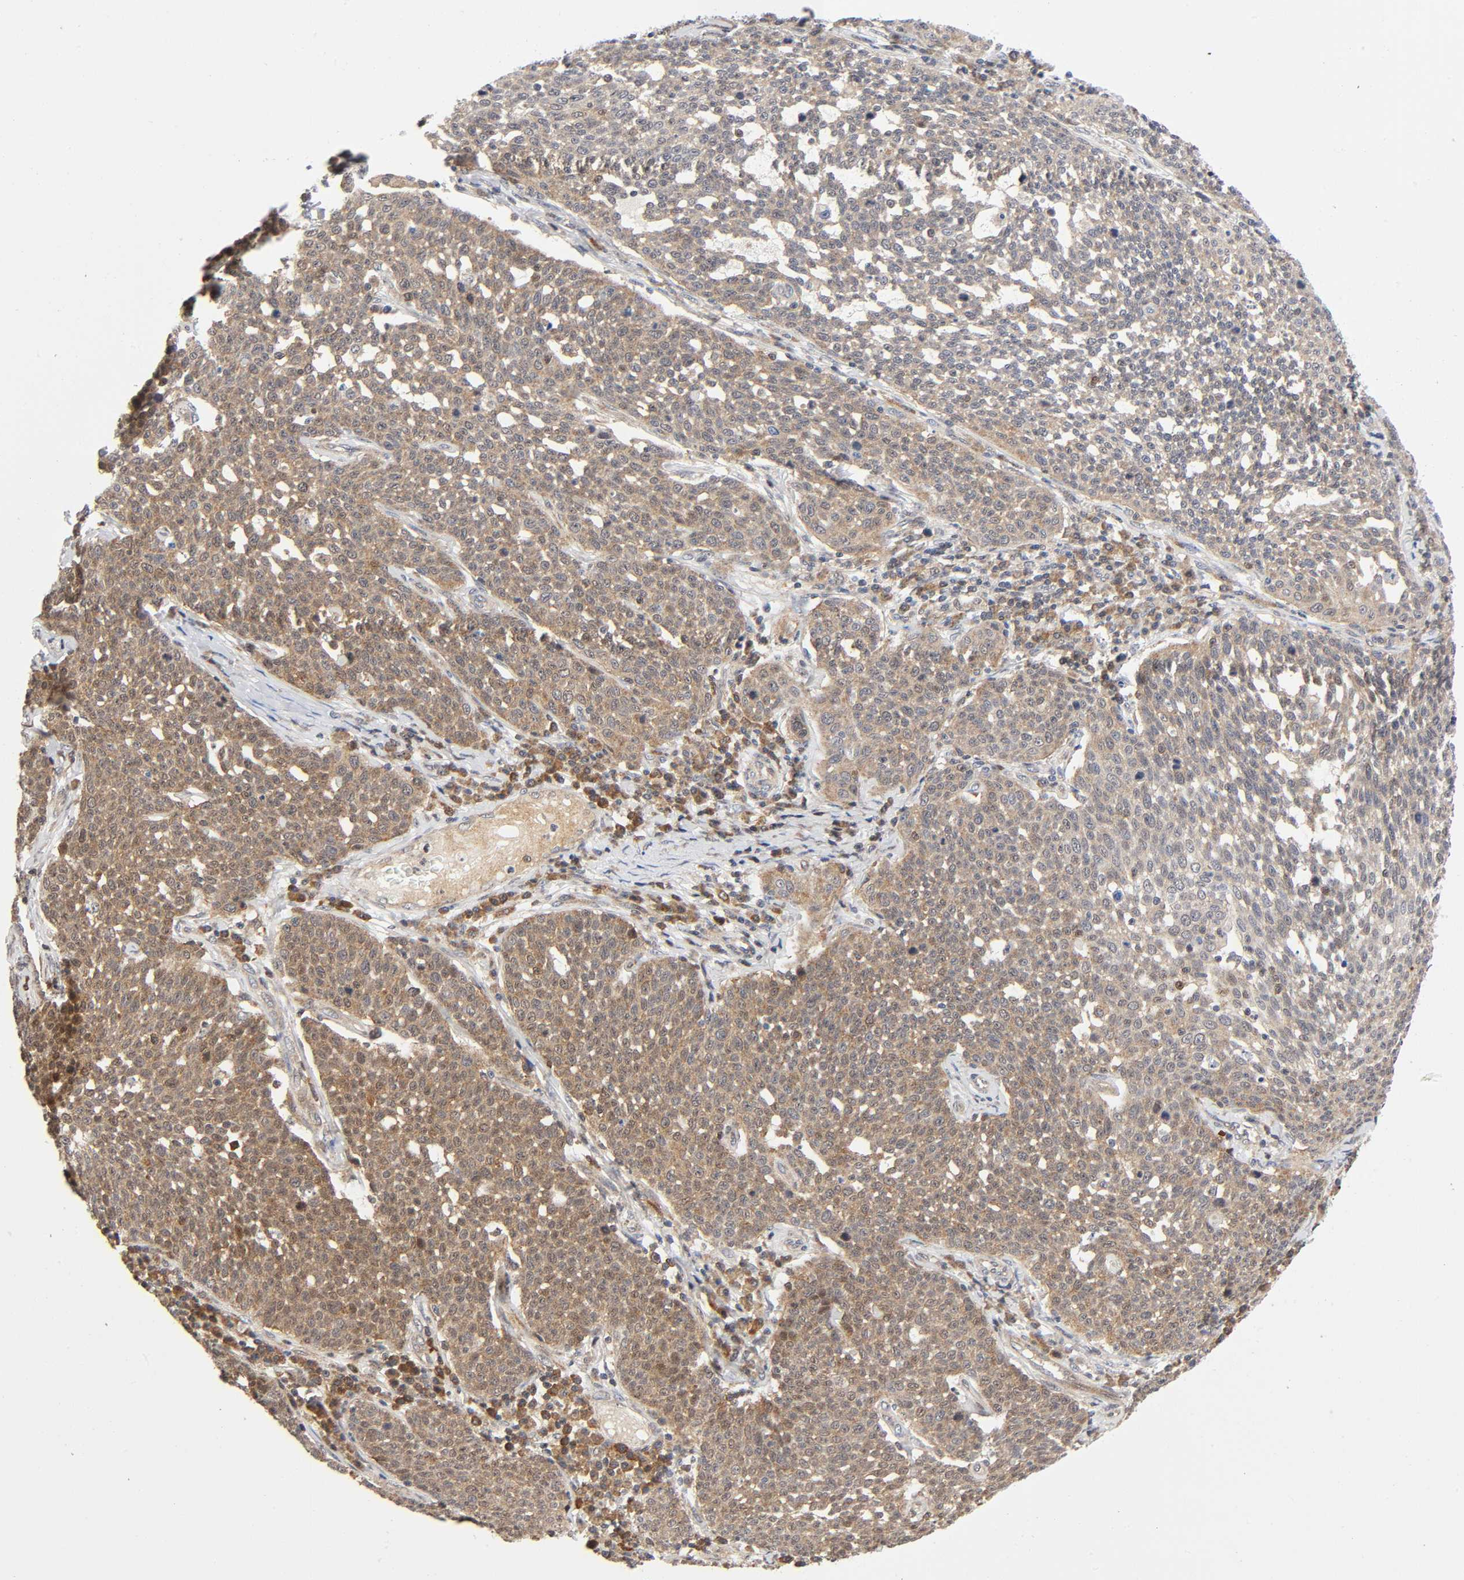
{"staining": {"intensity": "weak", "quantity": ">75%", "location": "cytoplasmic/membranous"}, "tissue": "cervical cancer", "cell_type": "Tumor cells", "image_type": "cancer", "snomed": [{"axis": "morphology", "description": "Squamous cell carcinoma, NOS"}, {"axis": "topography", "description": "Cervix"}], "caption": "Cervical cancer (squamous cell carcinoma) tissue demonstrates weak cytoplasmic/membranous staining in approximately >75% of tumor cells, visualized by immunohistochemistry. The staining was performed using DAB, with brown indicating positive protein expression. Nuclei are stained blue with hematoxylin.", "gene": "CASP9", "patient": {"sex": "female", "age": 34}}